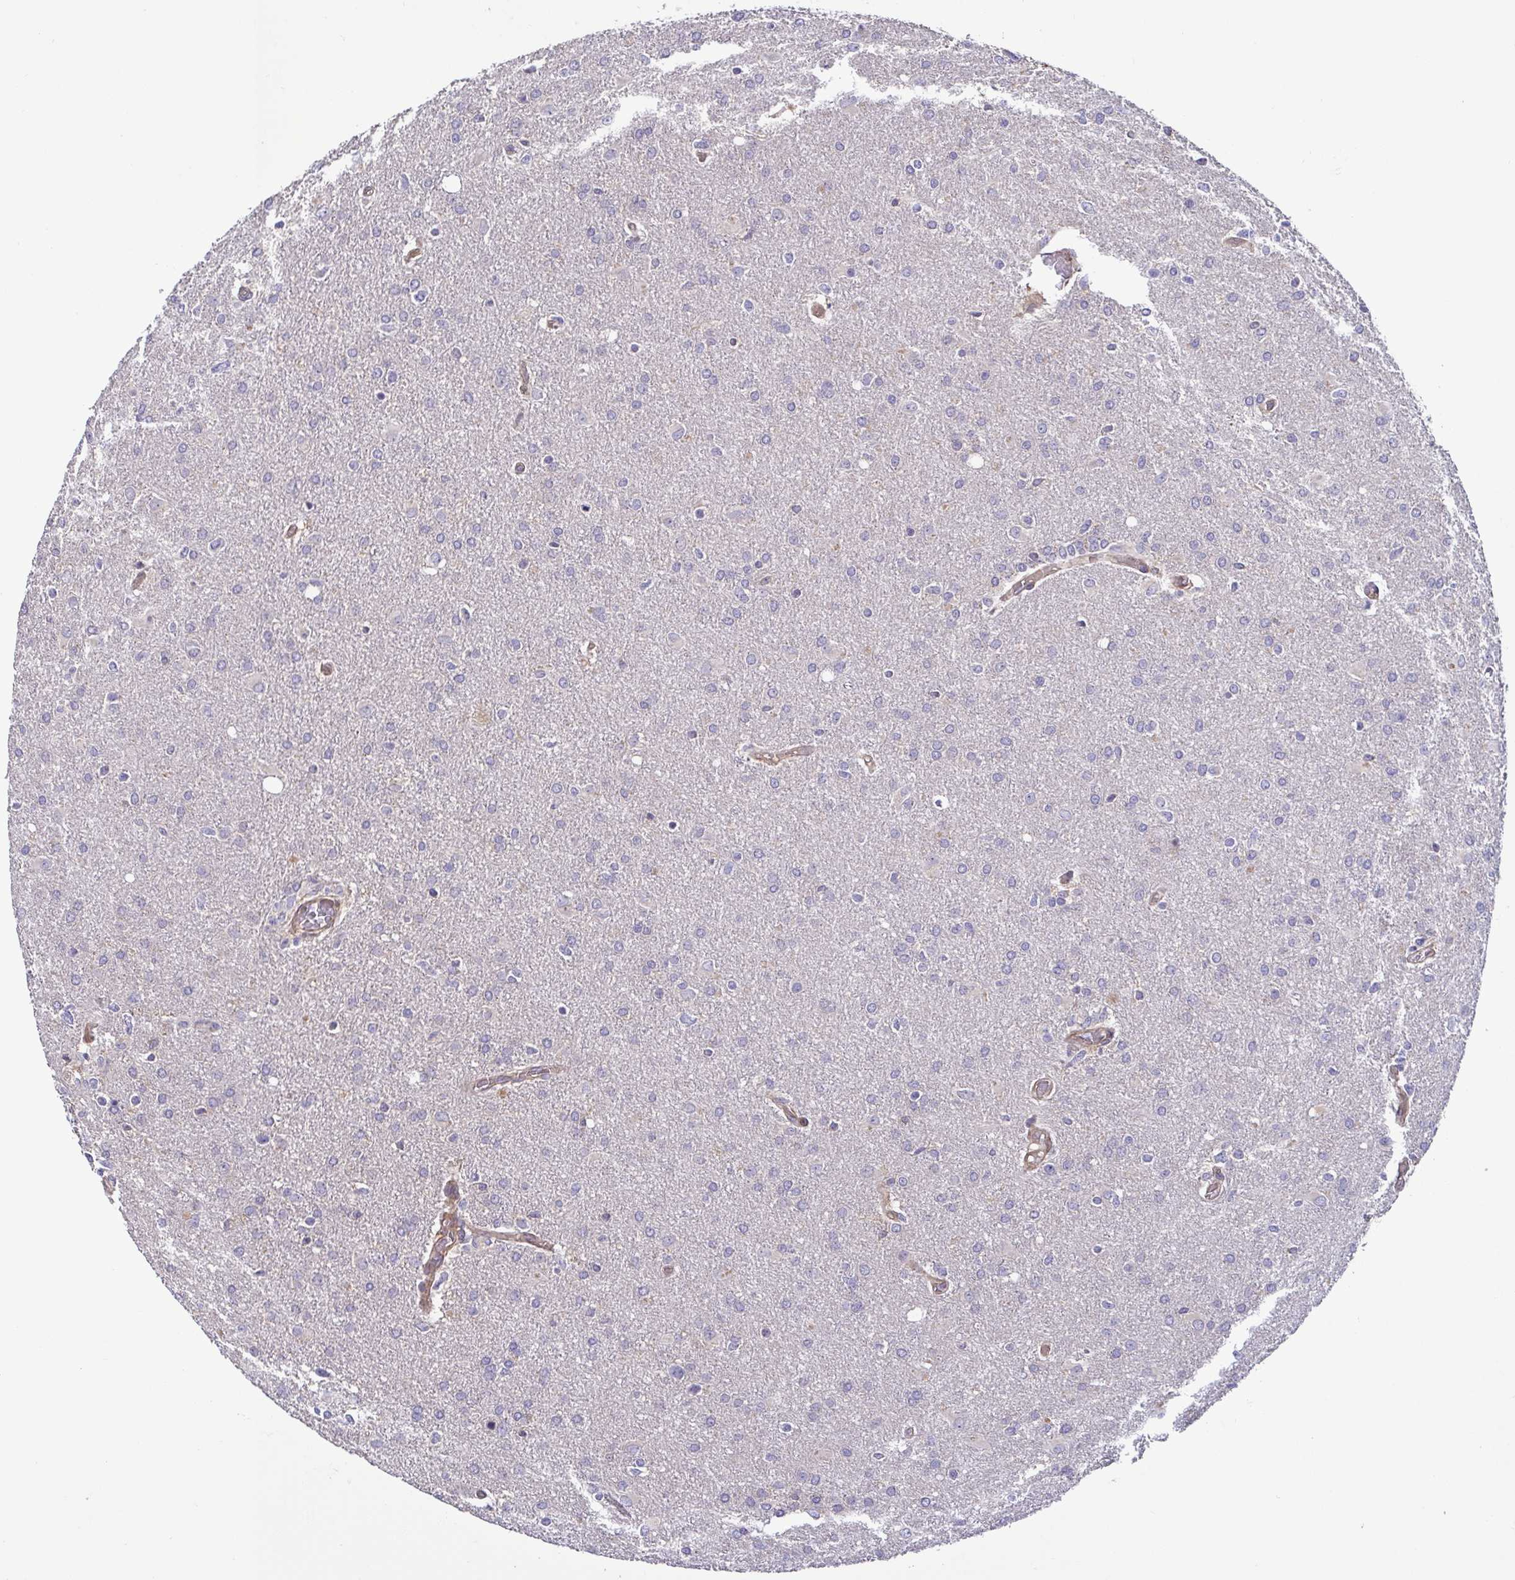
{"staining": {"intensity": "negative", "quantity": "none", "location": "none"}, "tissue": "glioma", "cell_type": "Tumor cells", "image_type": "cancer", "snomed": [{"axis": "morphology", "description": "Glioma, malignant, High grade"}, {"axis": "topography", "description": "Brain"}], "caption": "Tumor cells are negative for protein expression in human glioma.", "gene": "LMF2", "patient": {"sex": "male", "age": 68}}